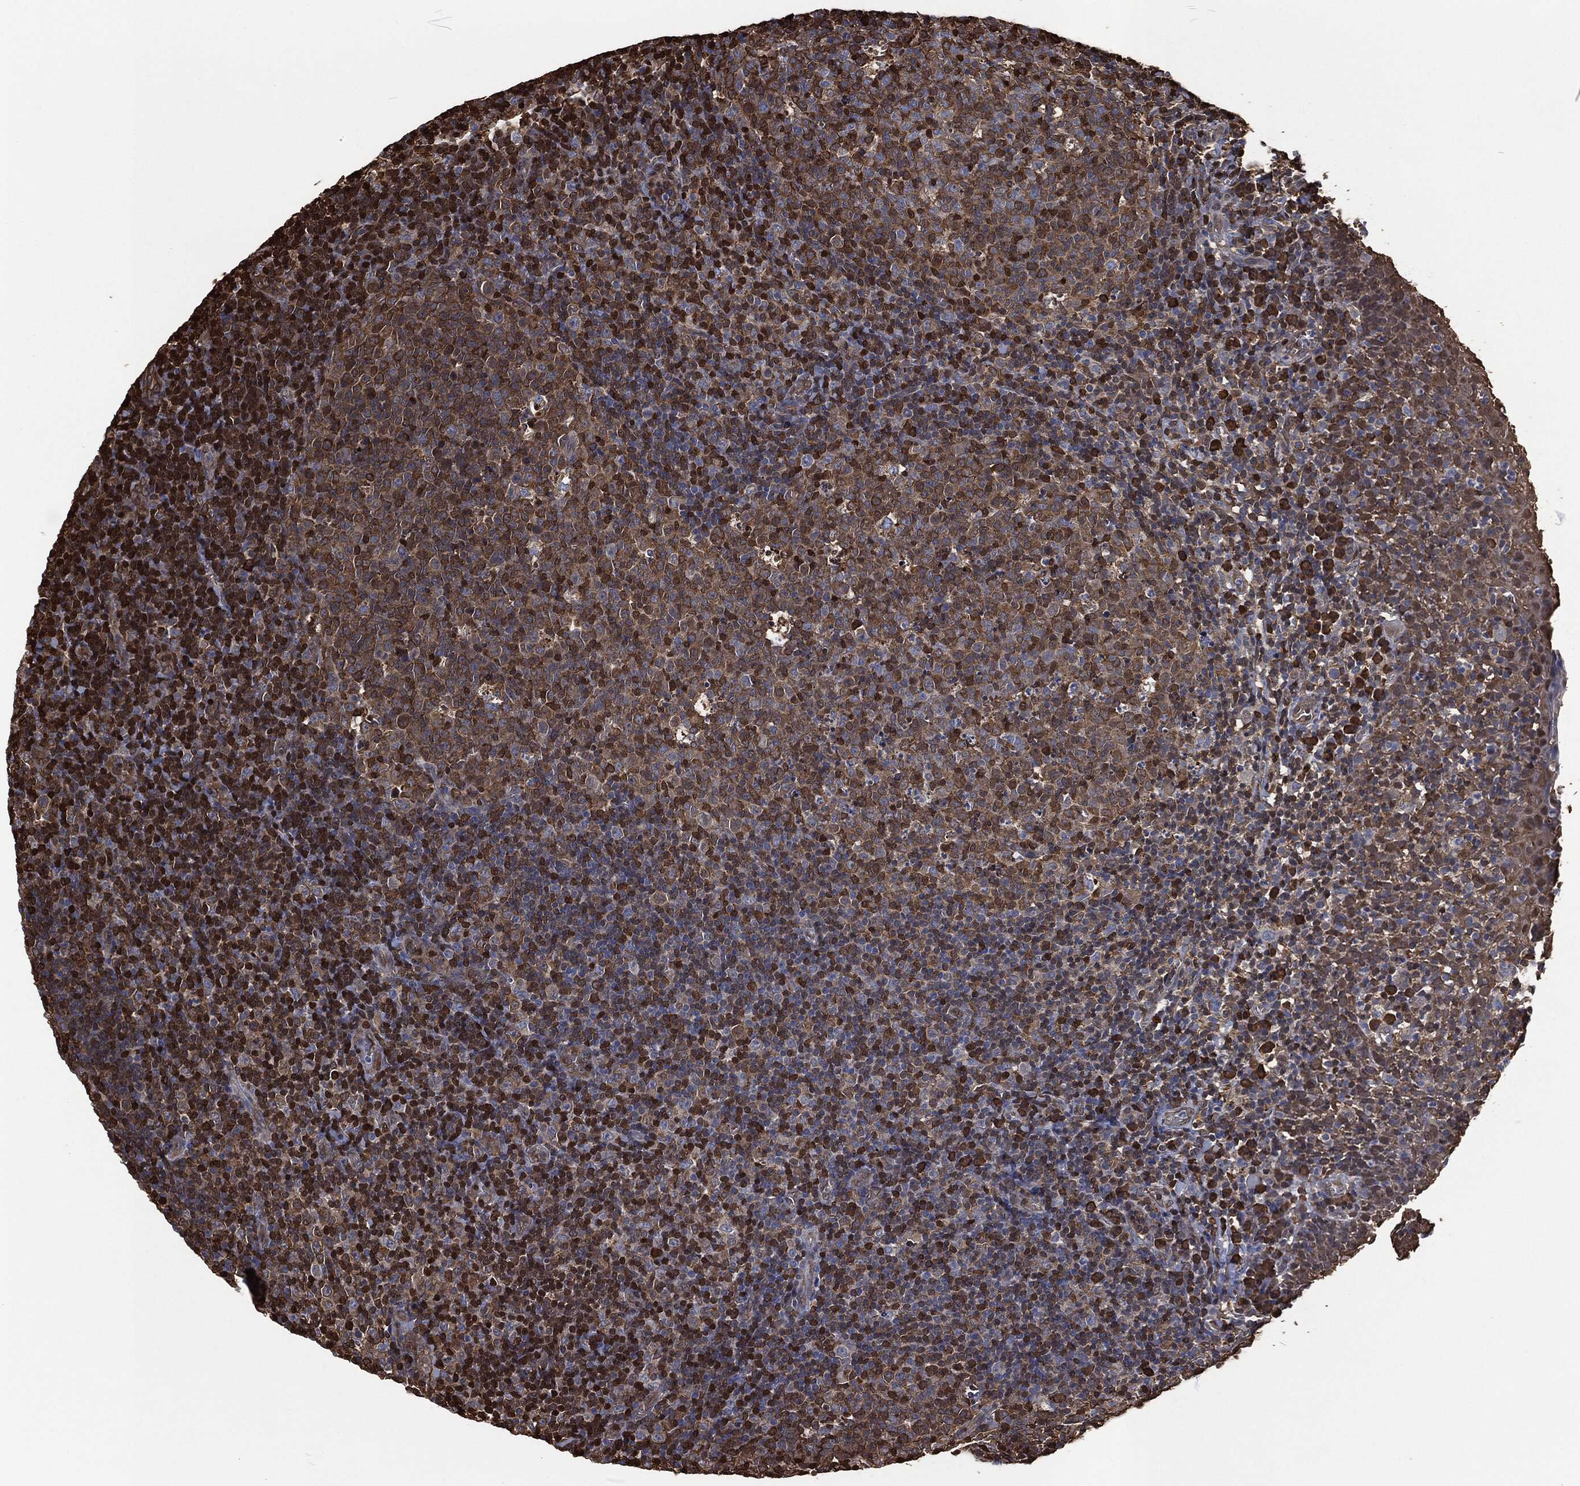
{"staining": {"intensity": "strong", "quantity": "25%-75%", "location": "cytoplasmic/membranous"}, "tissue": "tonsil", "cell_type": "Germinal center cells", "image_type": "normal", "snomed": [{"axis": "morphology", "description": "Normal tissue, NOS"}, {"axis": "topography", "description": "Tonsil"}], "caption": "A high amount of strong cytoplasmic/membranous positivity is appreciated in about 25%-75% of germinal center cells in normal tonsil. Nuclei are stained in blue.", "gene": "PRDX4", "patient": {"sex": "female", "age": 5}}